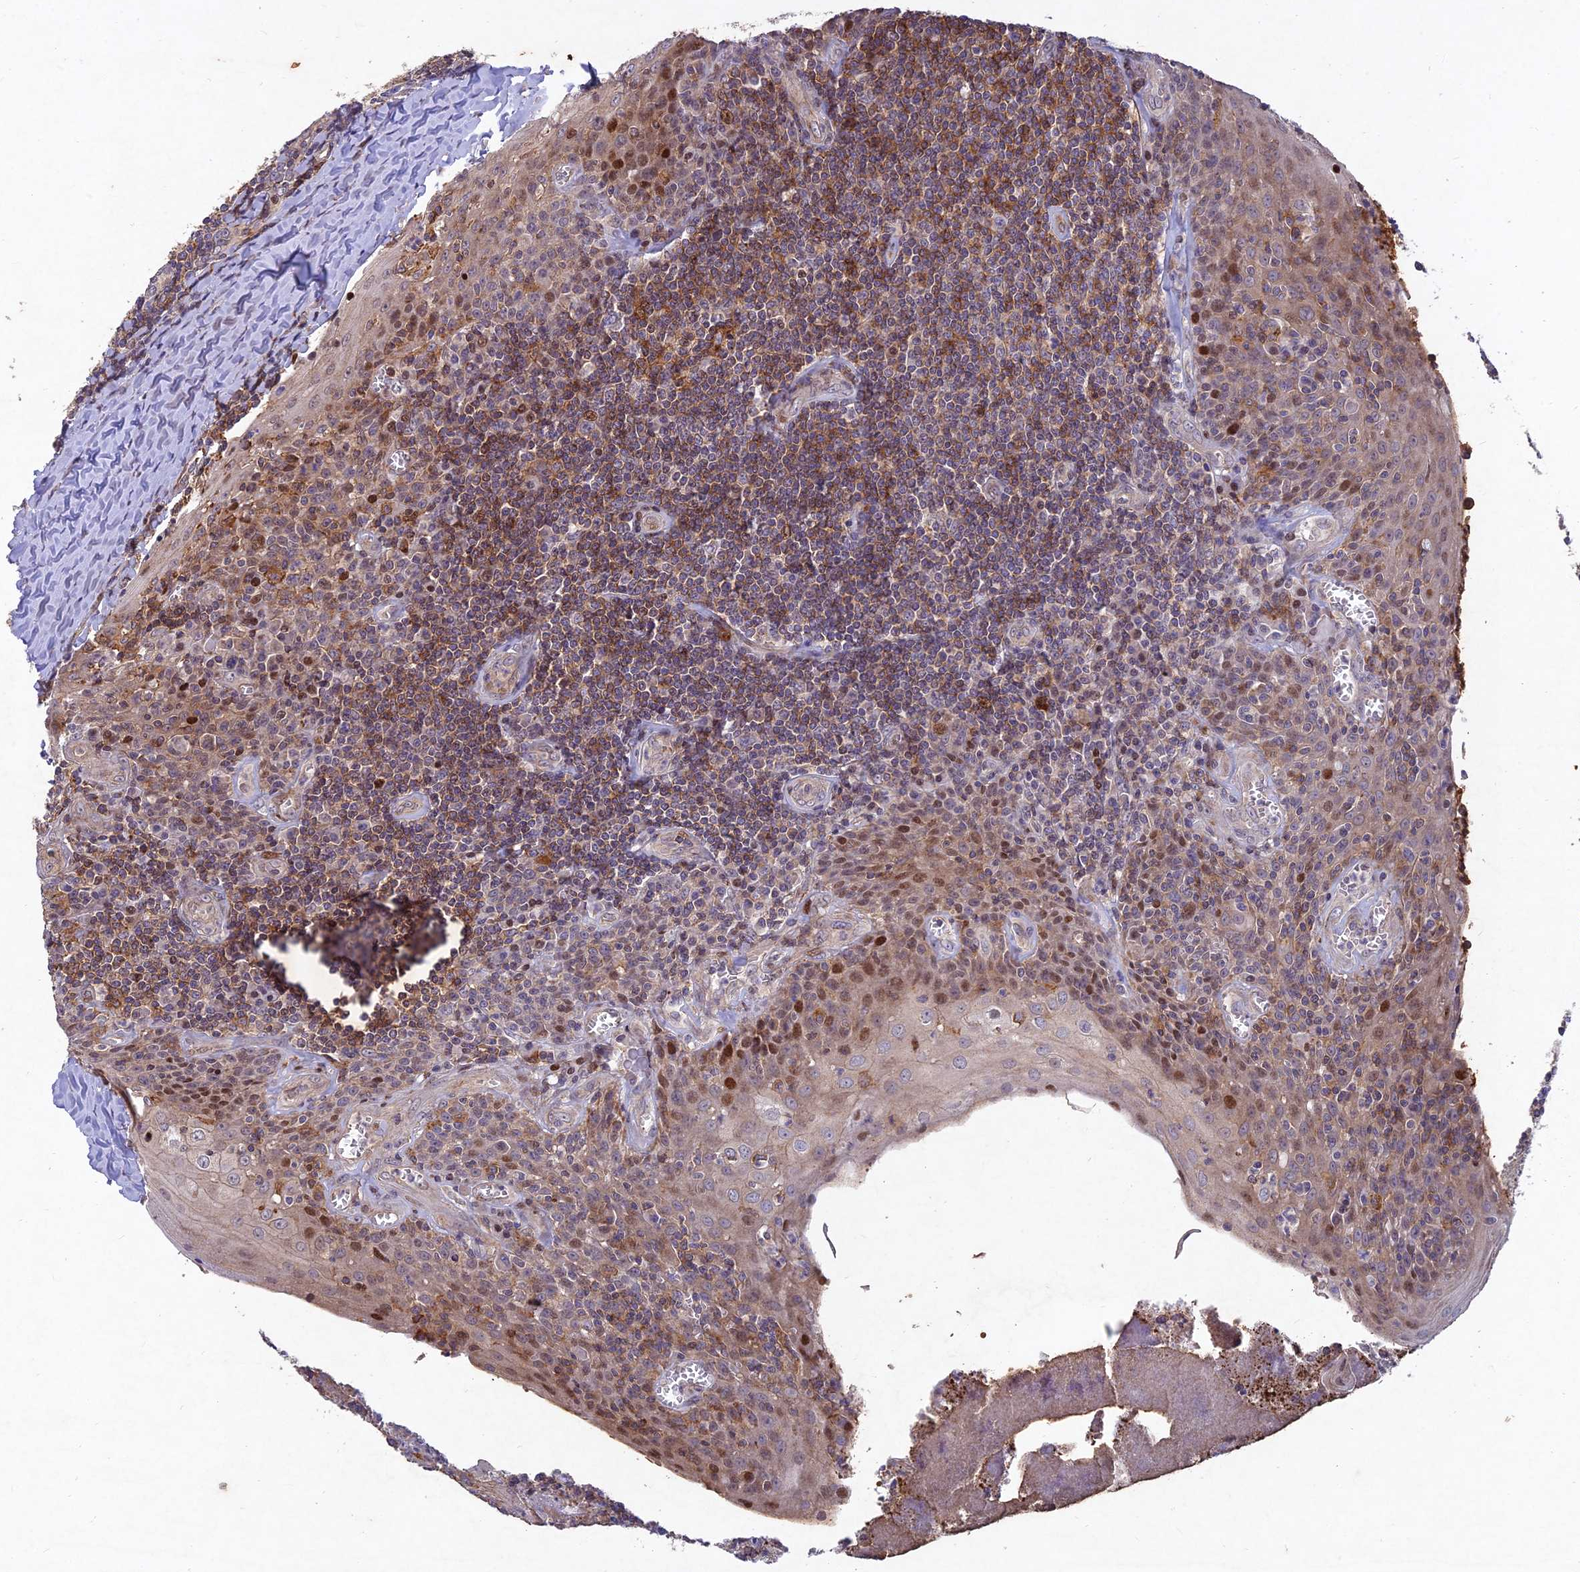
{"staining": {"intensity": "moderate", "quantity": "<25%", "location": "cytoplasmic/membranous"}, "tissue": "tonsil", "cell_type": "Germinal center cells", "image_type": "normal", "snomed": [{"axis": "morphology", "description": "Normal tissue, NOS"}, {"axis": "topography", "description": "Tonsil"}], "caption": "Germinal center cells reveal moderate cytoplasmic/membranous staining in approximately <25% of cells in benign tonsil. Using DAB (3,3'-diaminobenzidine) (brown) and hematoxylin (blue) stains, captured at high magnification using brightfield microscopy.", "gene": "RELCH", "patient": {"sex": "male", "age": 27}}